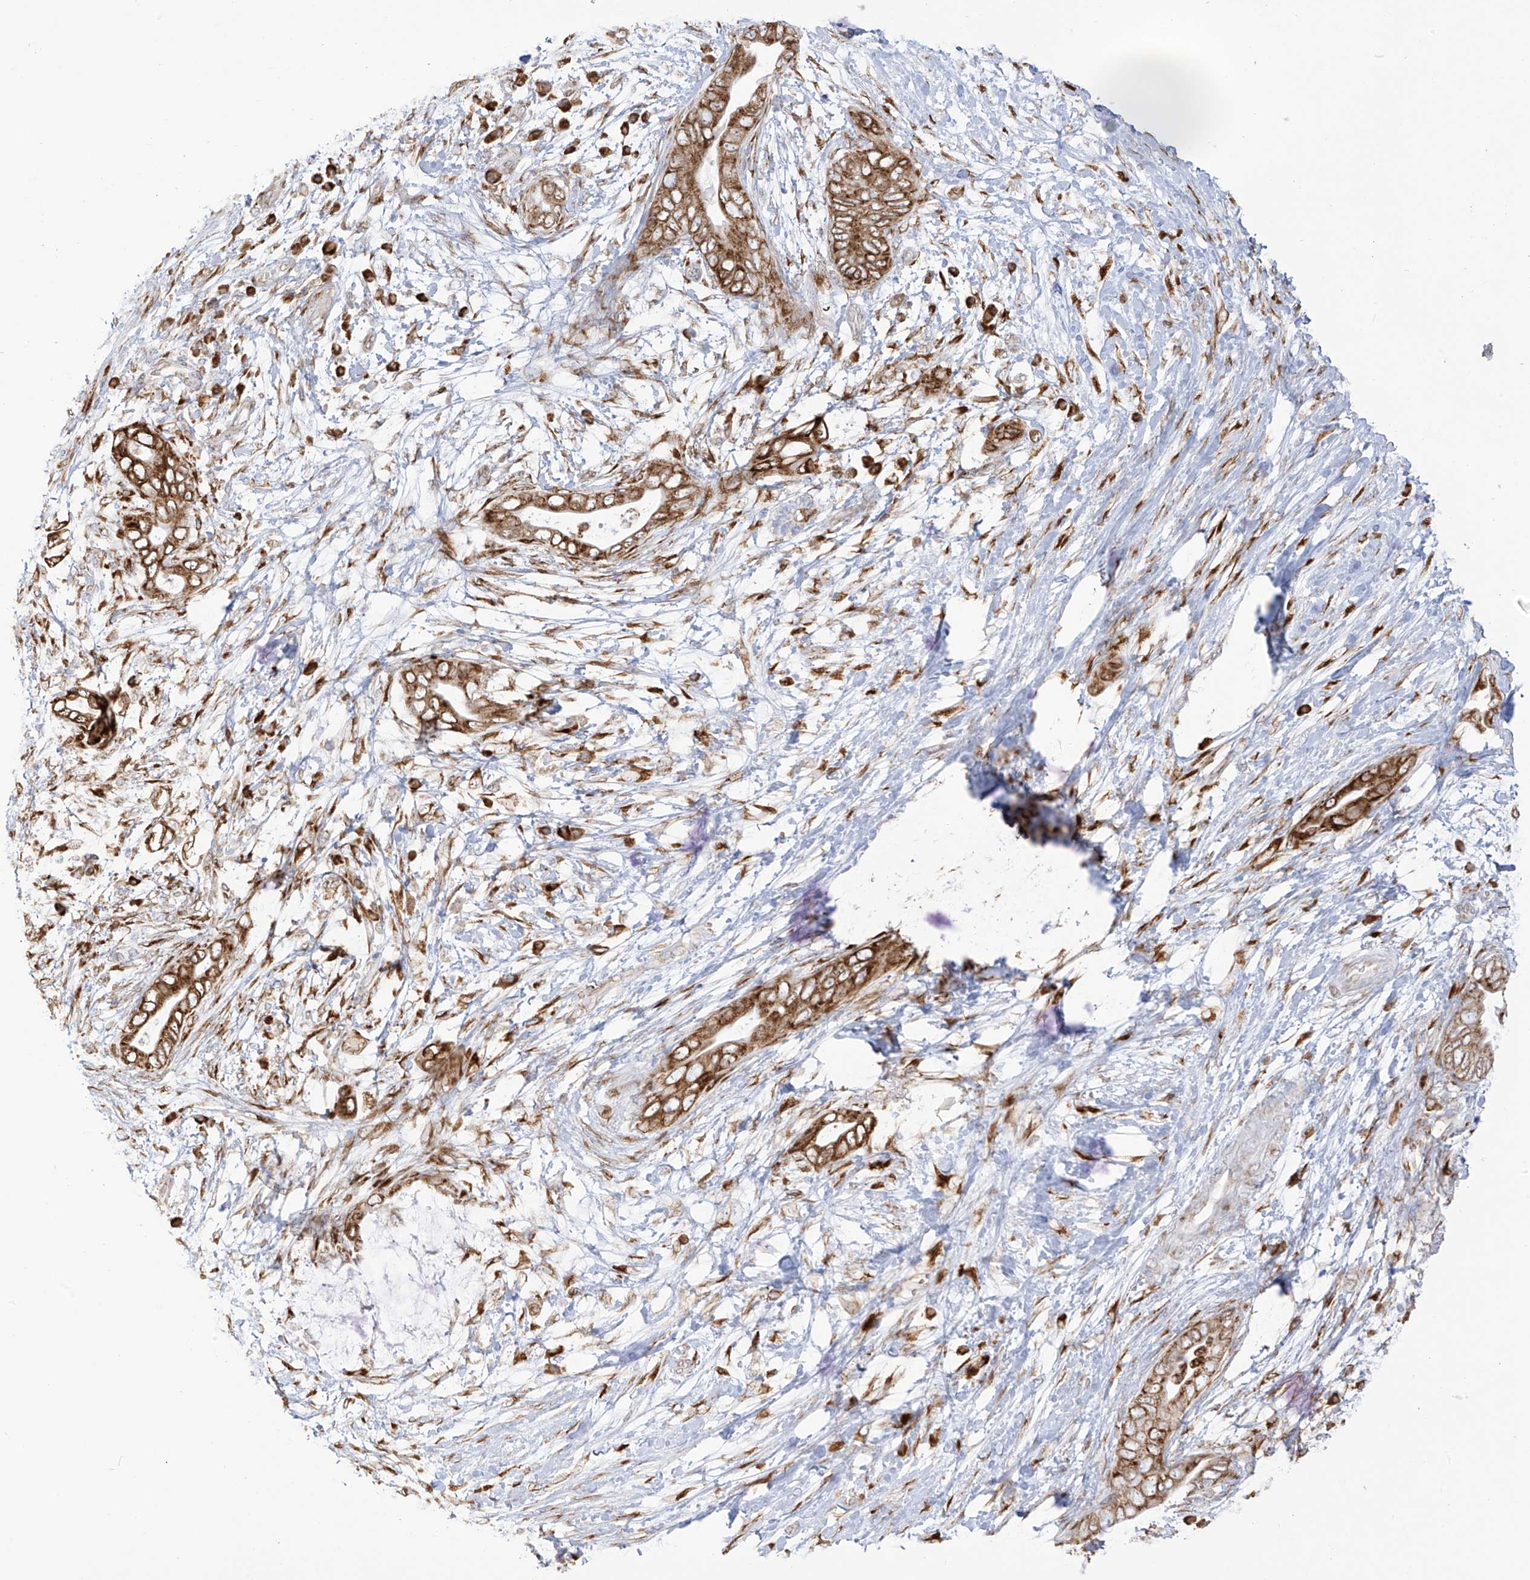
{"staining": {"intensity": "strong", "quantity": ">75%", "location": "cytoplasmic/membranous"}, "tissue": "pancreatic cancer", "cell_type": "Tumor cells", "image_type": "cancer", "snomed": [{"axis": "morphology", "description": "Adenocarcinoma, NOS"}, {"axis": "topography", "description": "Pancreas"}], "caption": "Strong cytoplasmic/membranous expression for a protein is seen in about >75% of tumor cells of pancreatic cancer (adenocarcinoma) using immunohistochemistry (IHC).", "gene": "LRRC59", "patient": {"sex": "male", "age": 75}}